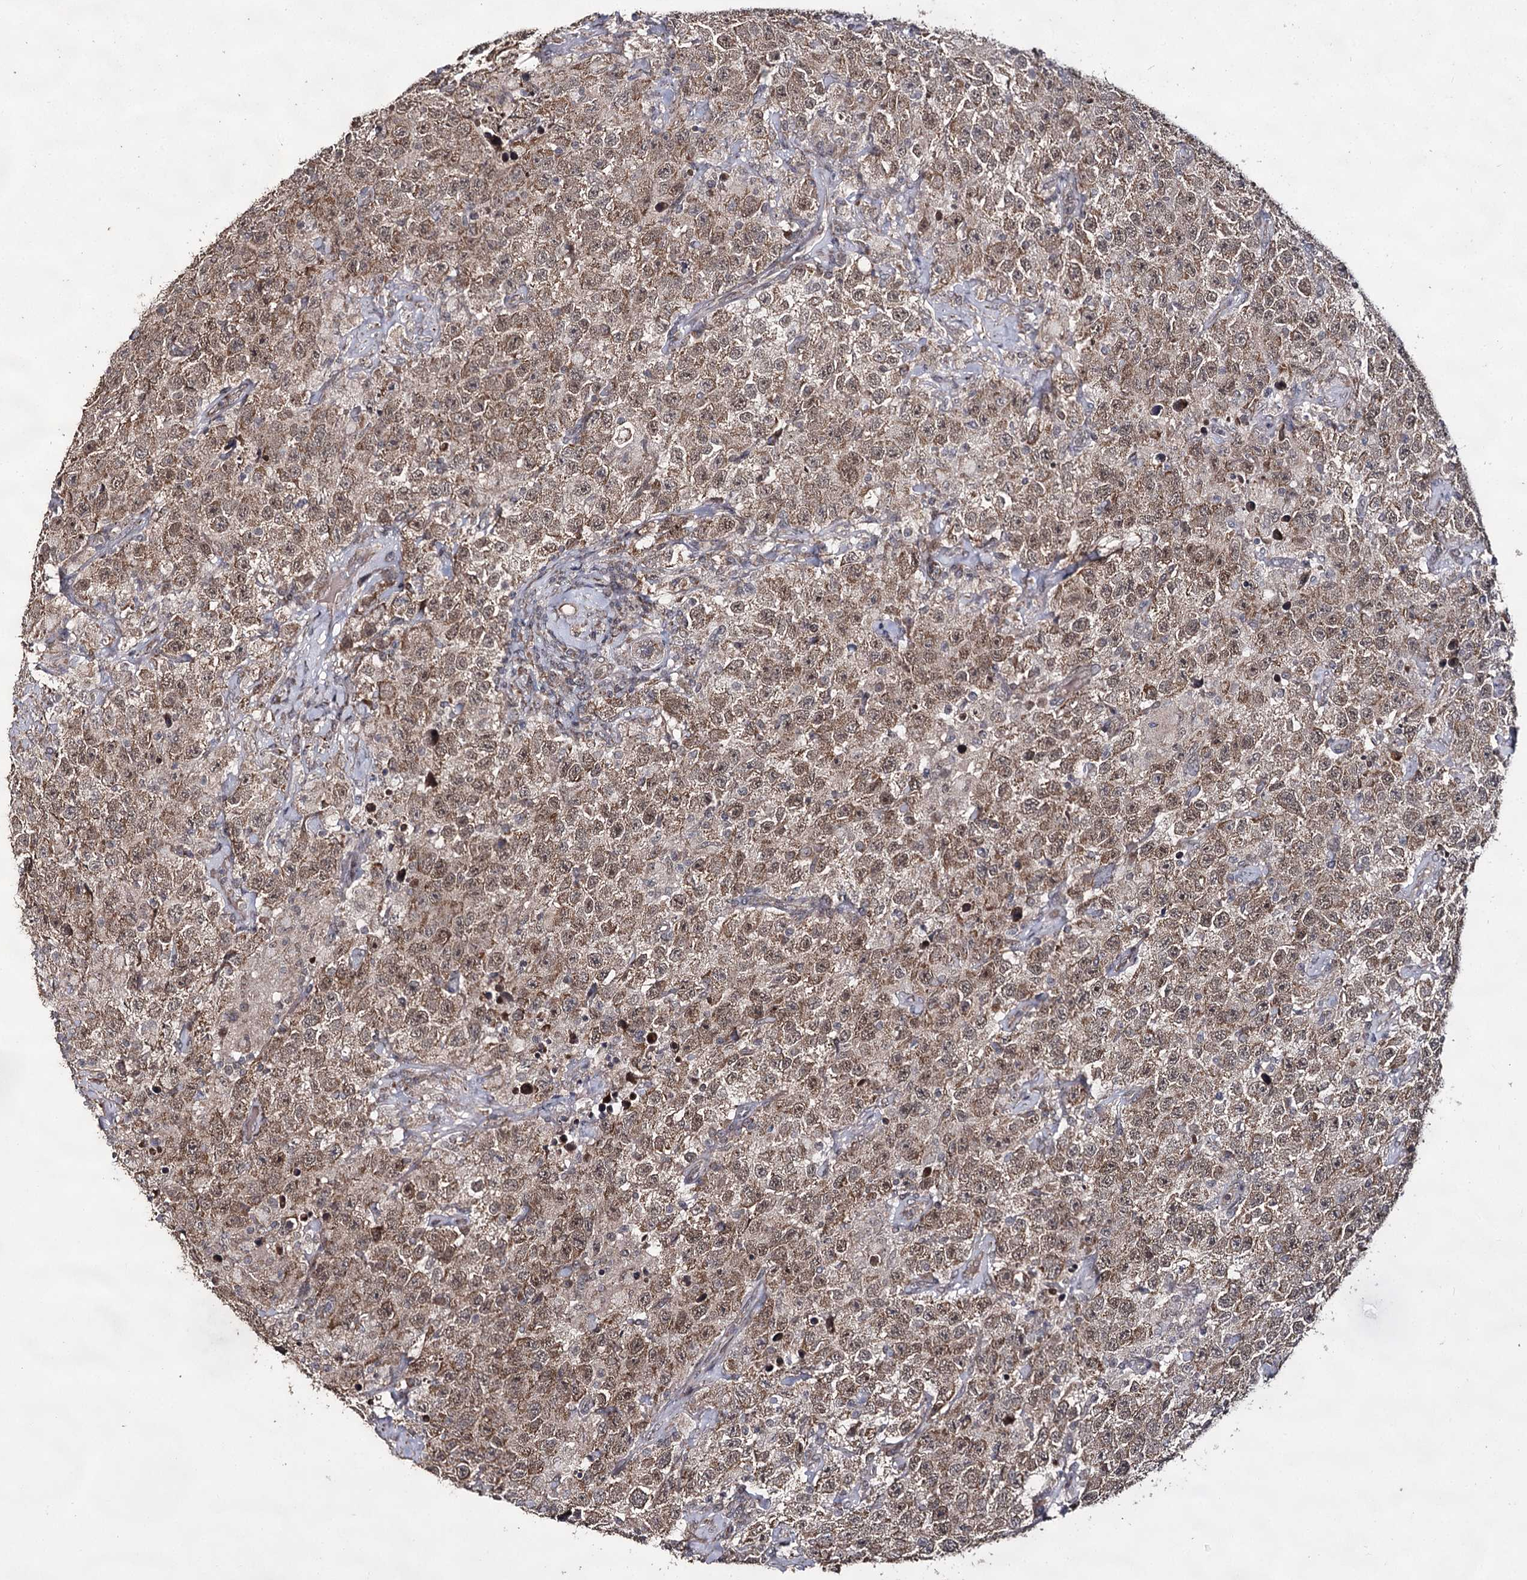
{"staining": {"intensity": "moderate", "quantity": ">75%", "location": "cytoplasmic/membranous,nuclear"}, "tissue": "testis cancer", "cell_type": "Tumor cells", "image_type": "cancer", "snomed": [{"axis": "morphology", "description": "Seminoma, NOS"}, {"axis": "topography", "description": "Testis"}], "caption": "Immunohistochemical staining of testis cancer (seminoma) displays moderate cytoplasmic/membranous and nuclear protein staining in about >75% of tumor cells.", "gene": "ACTR6", "patient": {"sex": "male", "age": 41}}